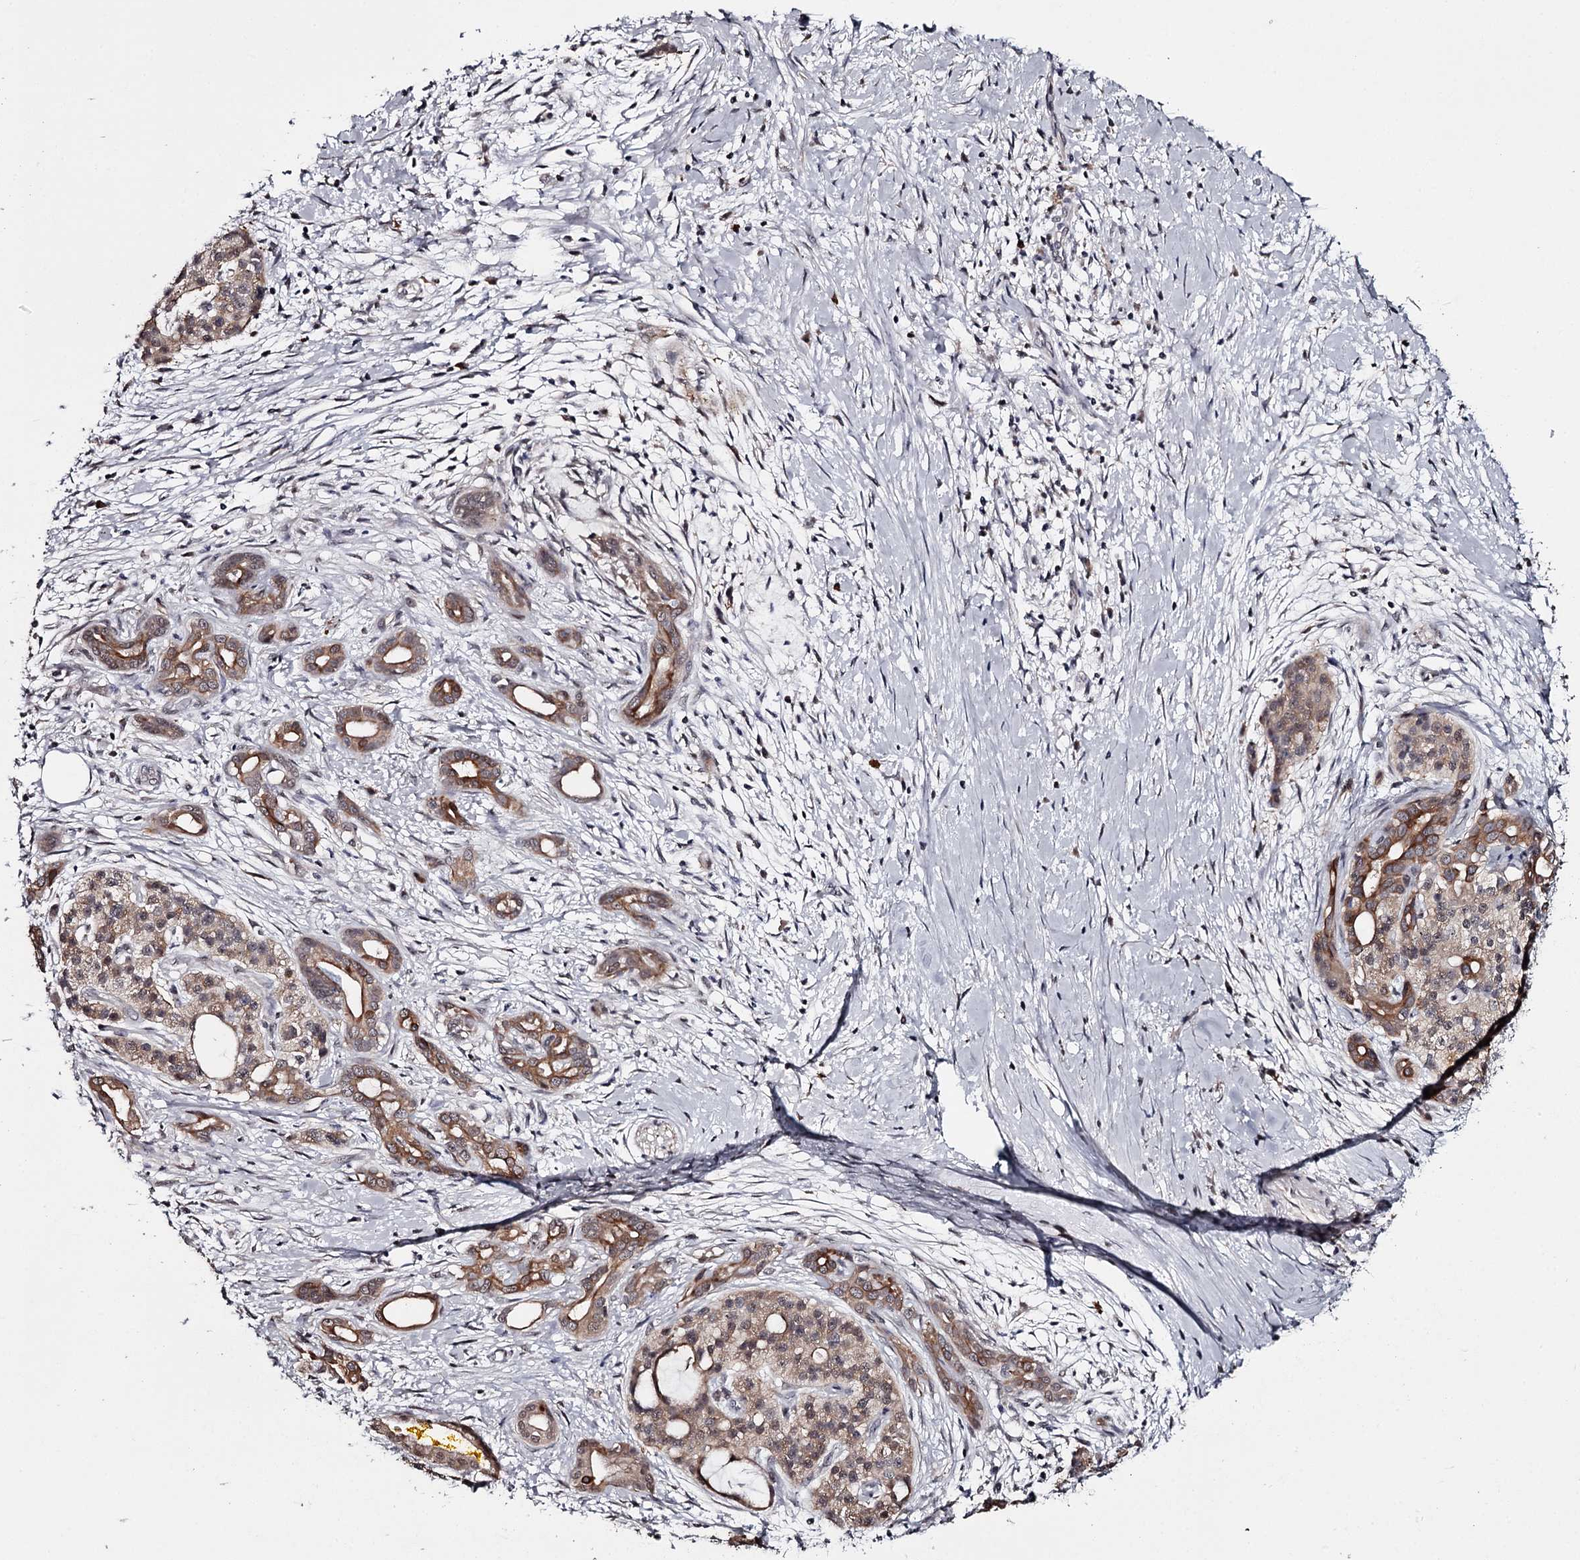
{"staining": {"intensity": "moderate", "quantity": ">75%", "location": "cytoplasmic/membranous"}, "tissue": "pancreatic cancer", "cell_type": "Tumor cells", "image_type": "cancer", "snomed": [{"axis": "morphology", "description": "Adenocarcinoma, NOS"}, {"axis": "topography", "description": "Pancreas"}], "caption": "Approximately >75% of tumor cells in pancreatic cancer show moderate cytoplasmic/membranous protein expression as visualized by brown immunohistochemical staining.", "gene": "GTSF1", "patient": {"sex": "male", "age": 58}}